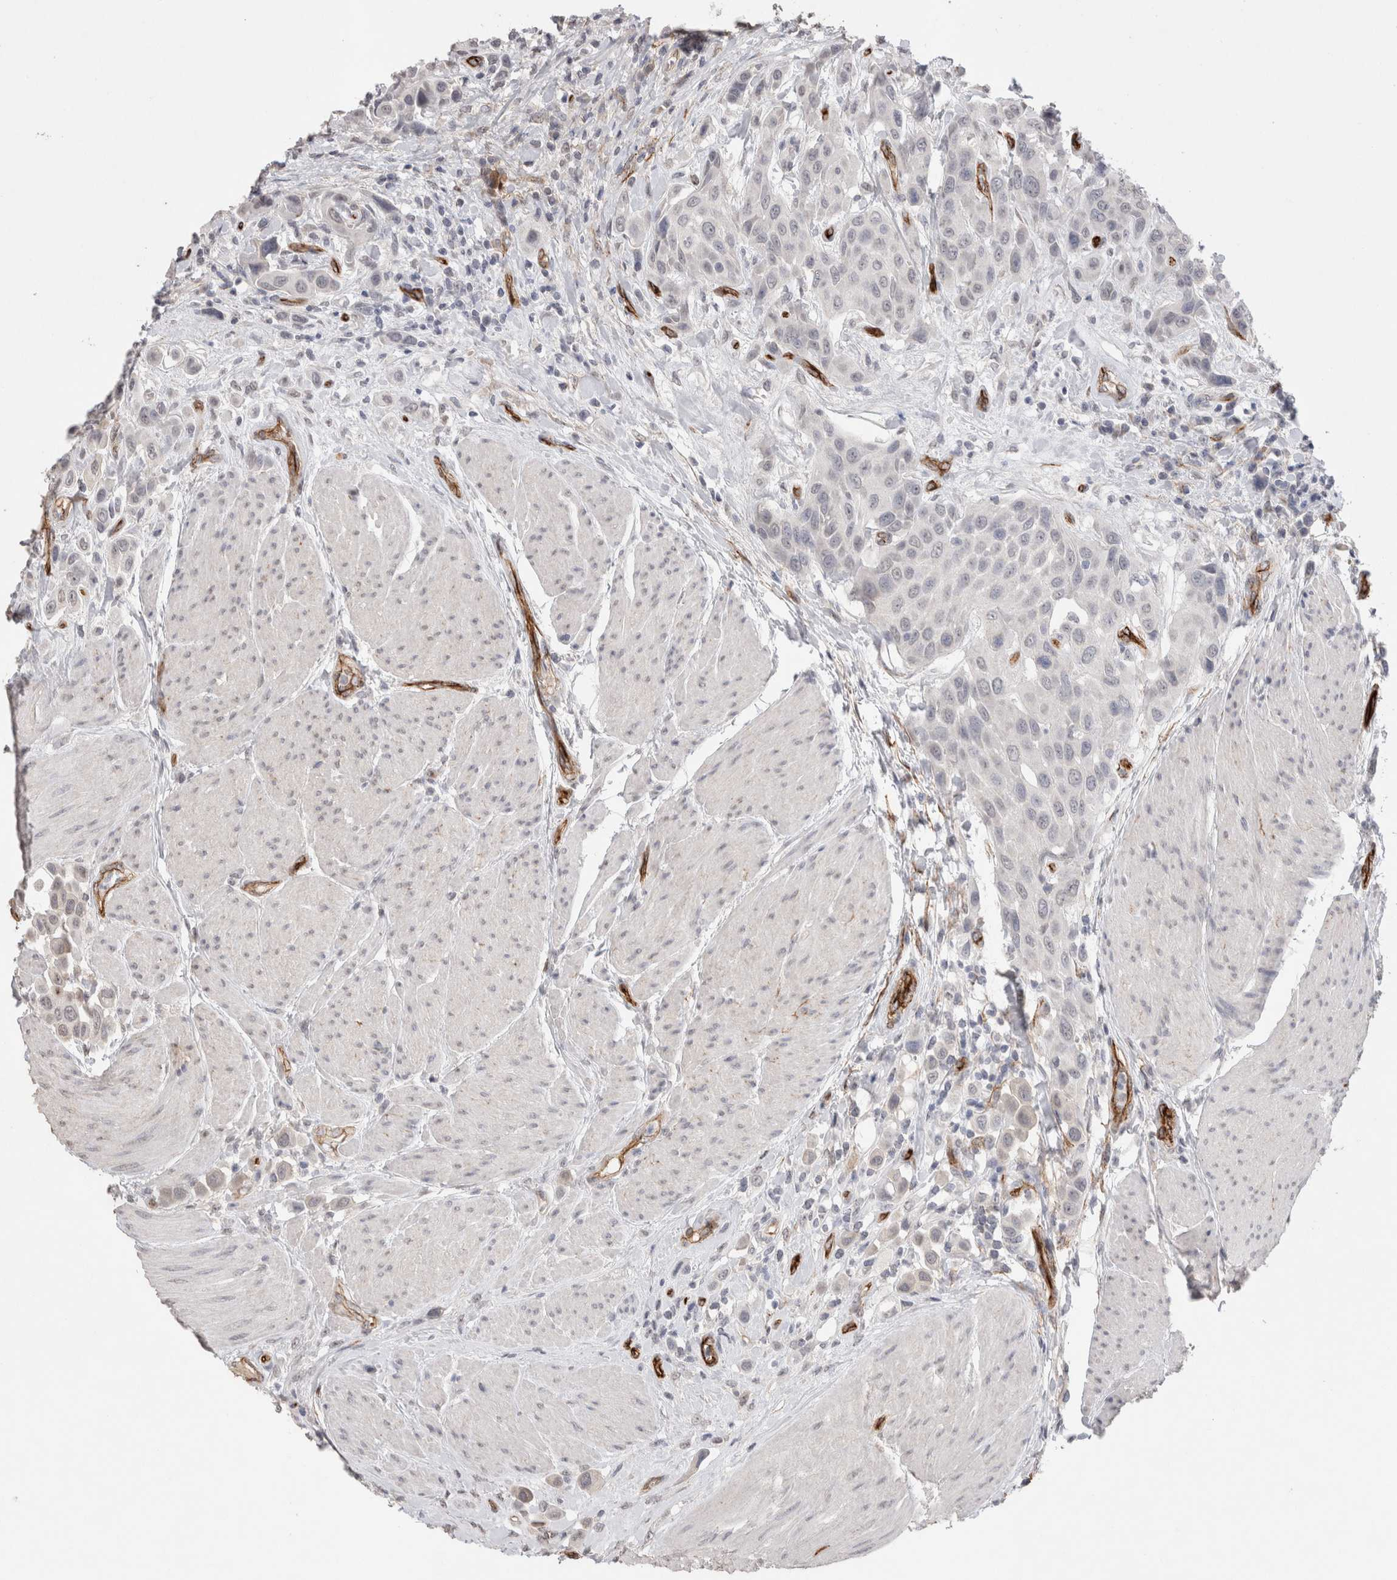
{"staining": {"intensity": "negative", "quantity": "none", "location": "none"}, "tissue": "urothelial cancer", "cell_type": "Tumor cells", "image_type": "cancer", "snomed": [{"axis": "morphology", "description": "Urothelial carcinoma, High grade"}, {"axis": "topography", "description": "Urinary bladder"}], "caption": "Immunohistochemistry (IHC) micrograph of human high-grade urothelial carcinoma stained for a protein (brown), which shows no expression in tumor cells. The staining is performed using DAB brown chromogen with nuclei counter-stained in using hematoxylin.", "gene": "CDH13", "patient": {"sex": "male", "age": 50}}